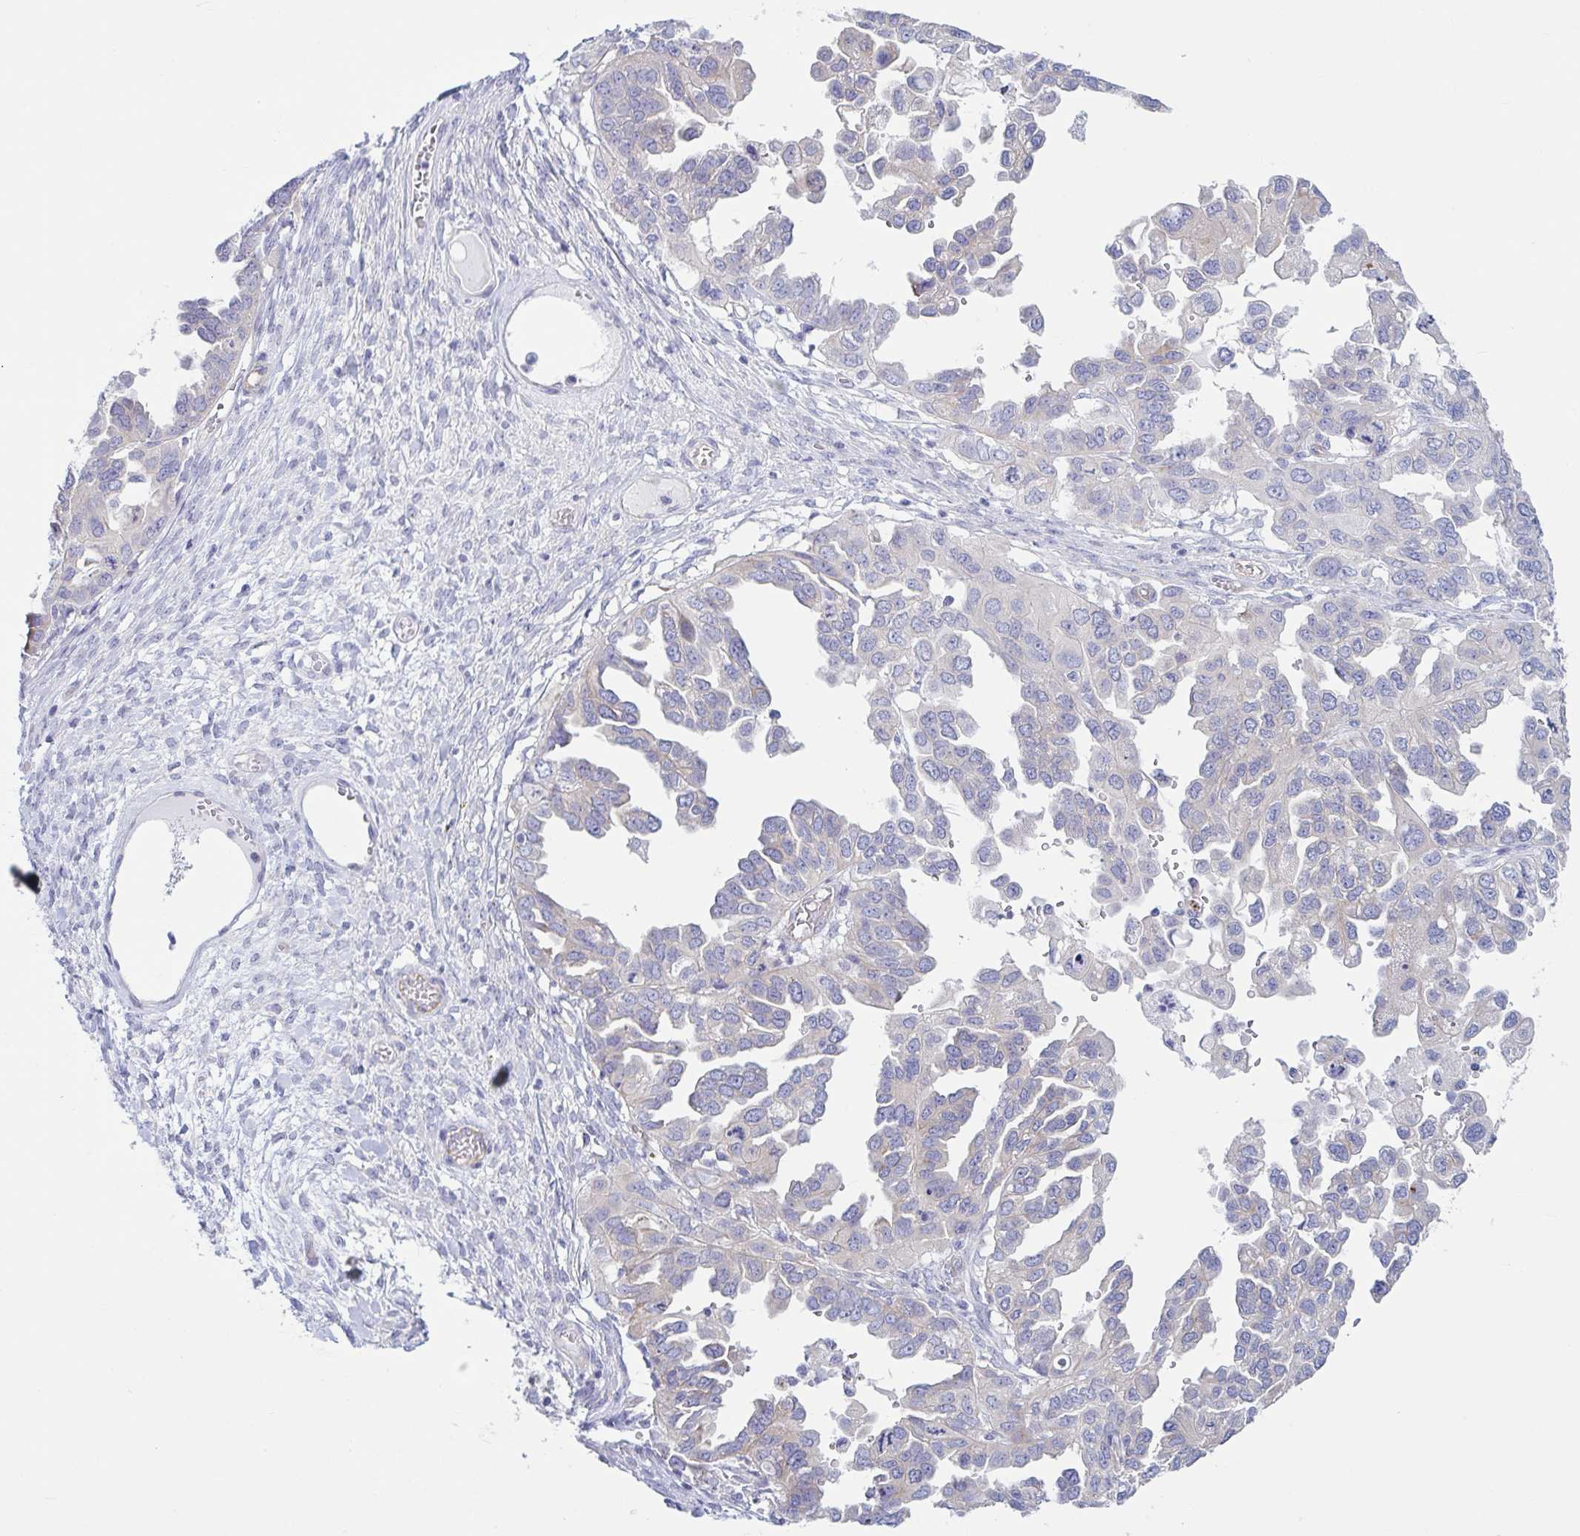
{"staining": {"intensity": "negative", "quantity": "none", "location": "none"}, "tissue": "ovarian cancer", "cell_type": "Tumor cells", "image_type": "cancer", "snomed": [{"axis": "morphology", "description": "Cystadenocarcinoma, serous, NOS"}, {"axis": "topography", "description": "Ovary"}], "caption": "Immunohistochemistry histopathology image of neoplastic tissue: ovarian cancer (serous cystadenocarcinoma) stained with DAB (3,3'-diaminobenzidine) displays no significant protein staining in tumor cells.", "gene": "TNNI2", "patient": {"sex": "female", "age": 53}}